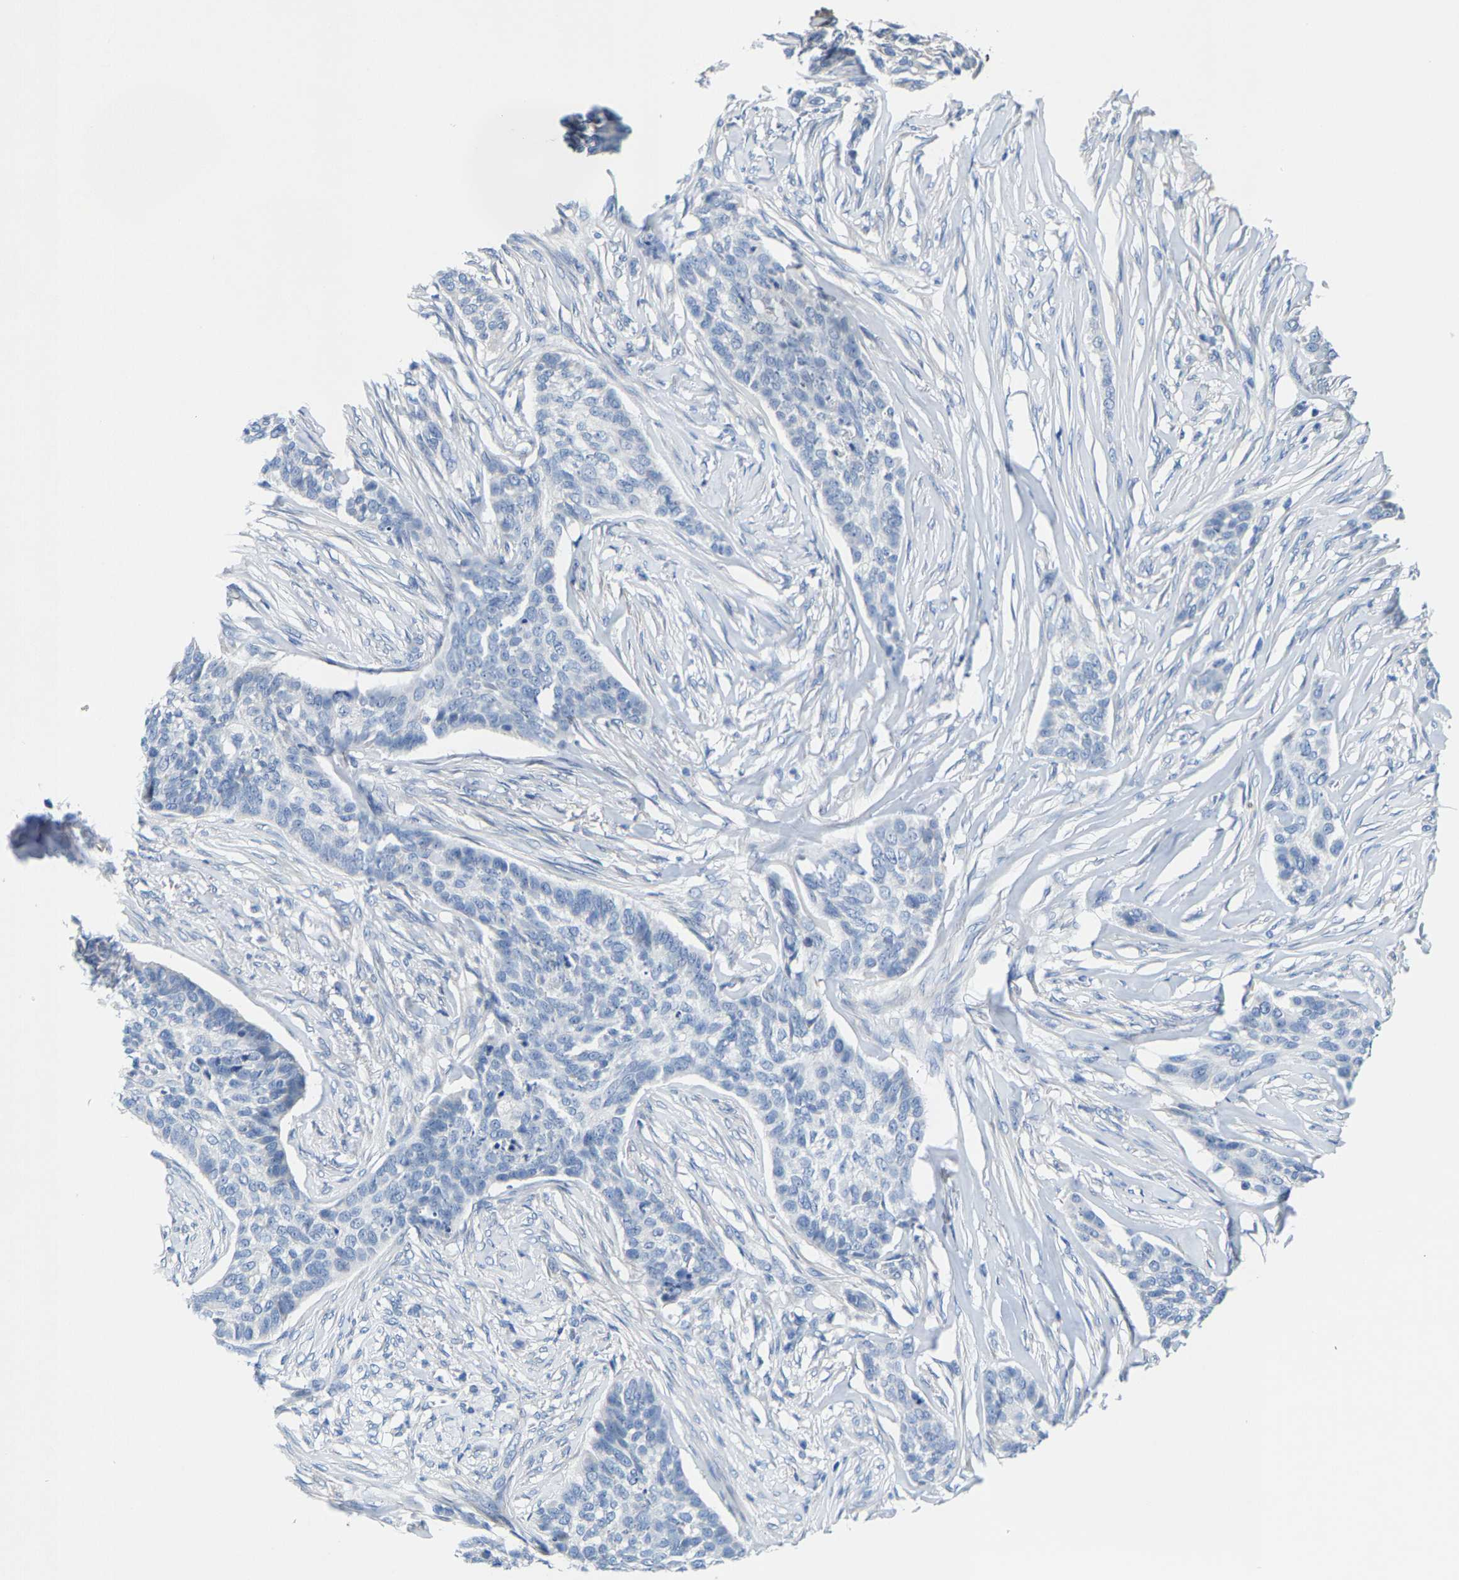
{"staining": {"intensity": "negative", "quantity": "none", "location": "none"}, "tissue": "skin cancer", "cell_type": "Tumor cells", "image_type": "cancer", "snomed": [{"axis": "morphology", "description": "Basal cell carcinoma"}, {"axis": "topography", "description": "Skin"}], "caption": "High magnification brightfield microscopy of skin cancer (basal cell carcinoma) stained with DAB (3,3'-diaminobenzidine) (brown) and counterstained with hematoxylin (blue): tumor cells show no significant expression.", "gene": "KLHL1", "patient": {"sex": "male", "age": 85}}